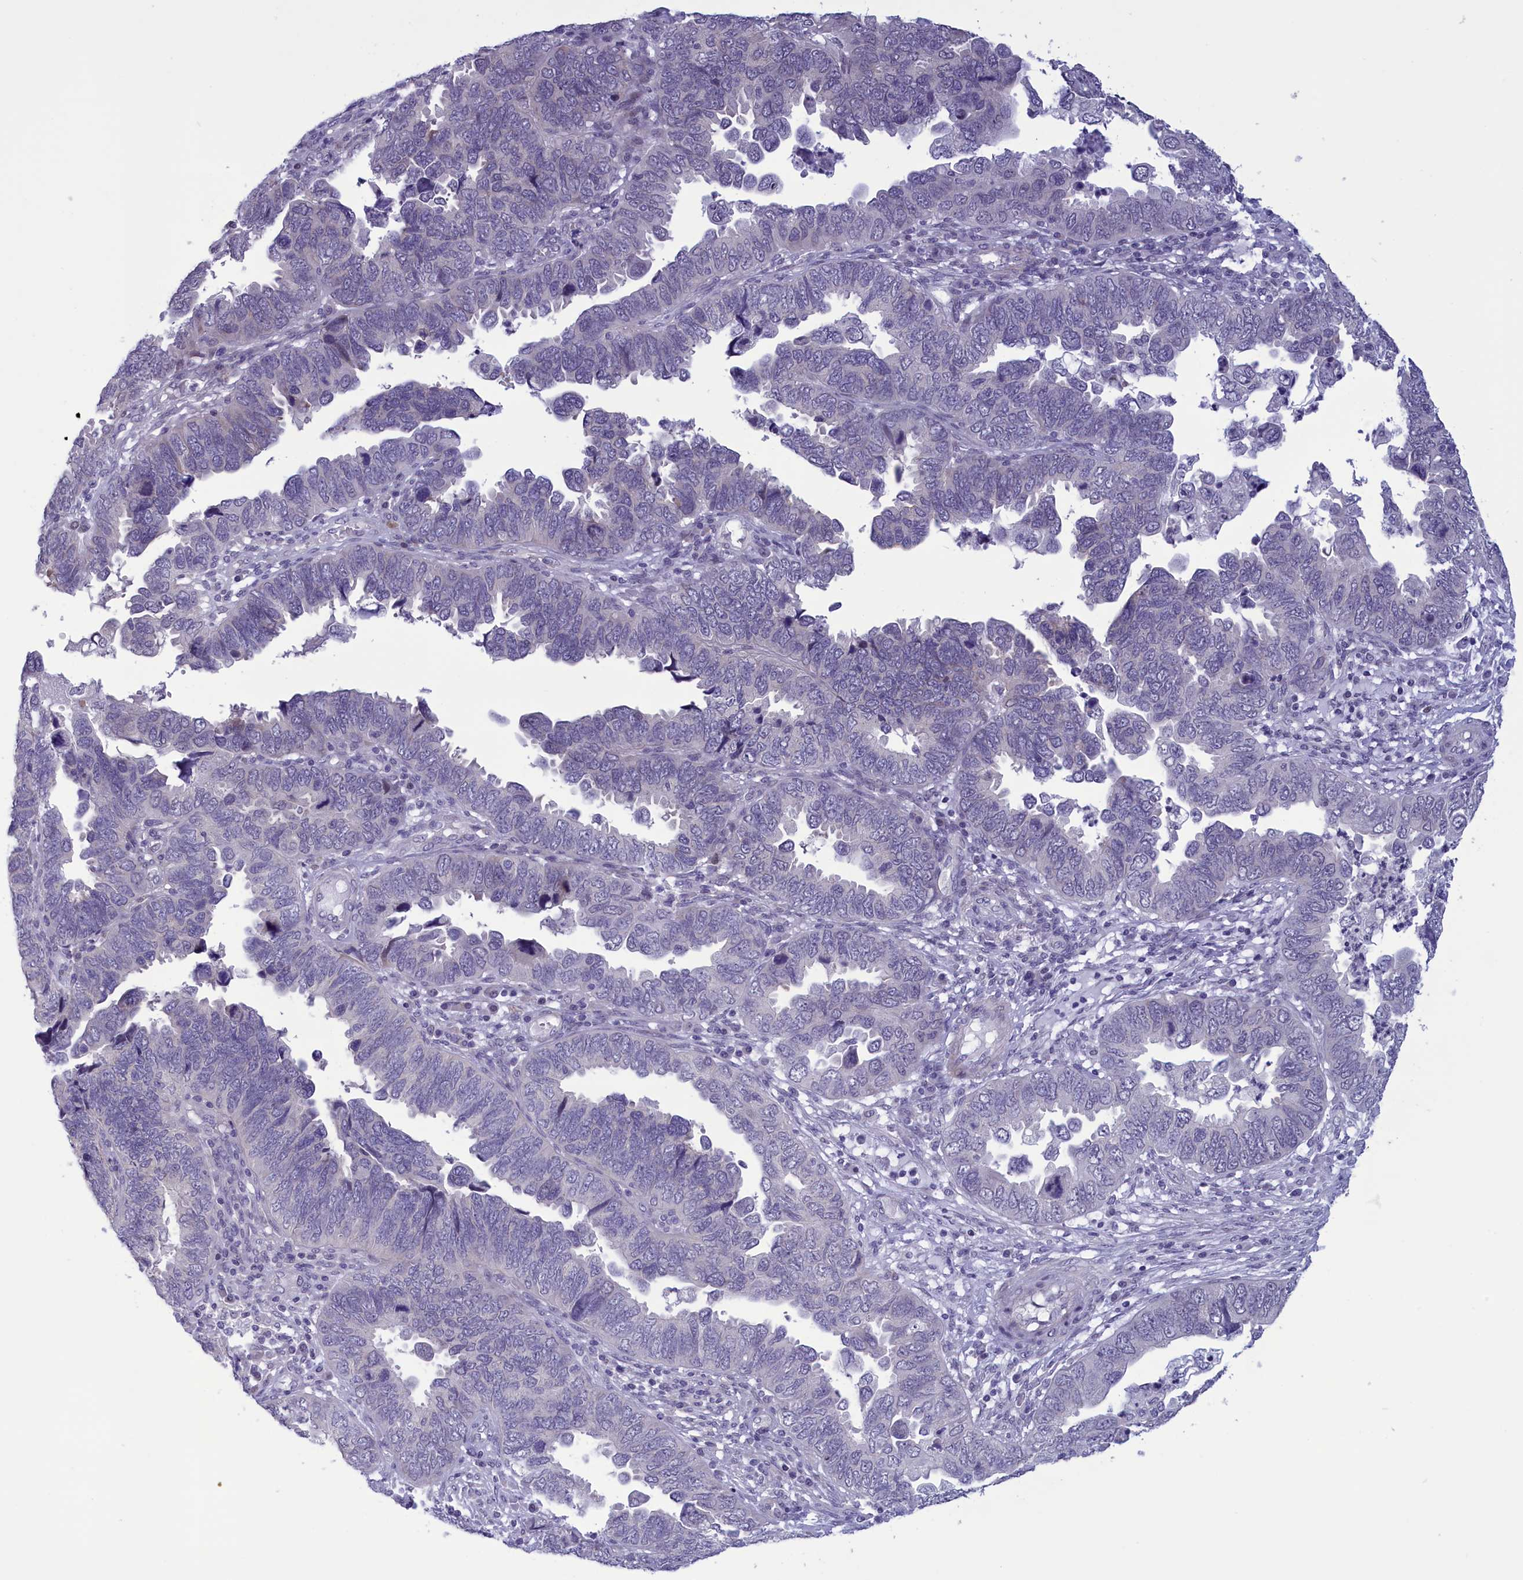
{"staining": {"intensity": "negative", "quantity": "none", "location": "none"}, "tissue": "endometrial cancer", "cell_type": "Tumor cells", "image_type": "cancer", "snomed": [{"axis": "morphology", "description": "Adenocarcinoma, NOS"}, {"axis": "topography", "description": "Endometrium"}], "caption": "Human adenocarcinoma (endometrial) stained for a protein using IHC reveals no positivity in tumor cells.", "gene": "ELOA2", "patient": {"sex": "female", "age": 79}}